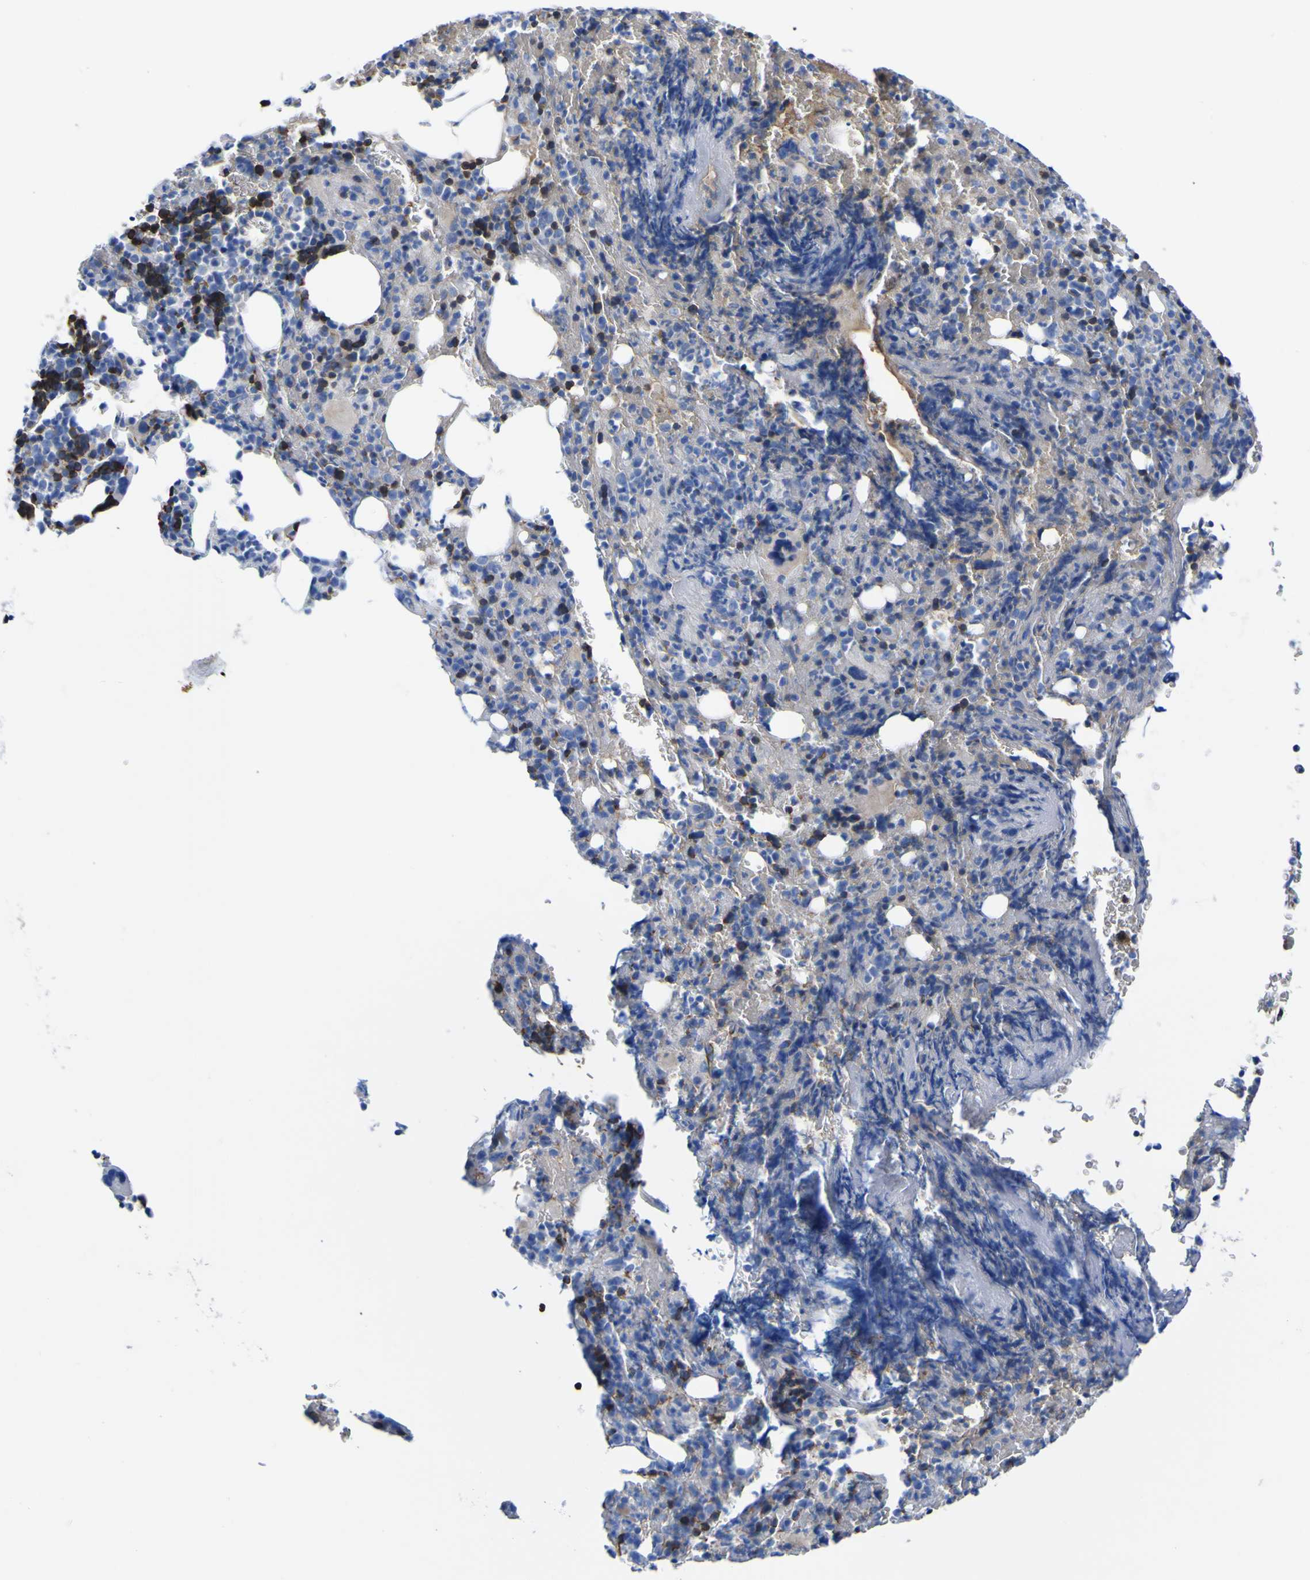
{"staining": {"intensity": "strong", "quantity": "<25%", "location": "cytoplasmic/membranous"}, "tissue": "bone marrow", "cell_type": "Hematopoietic cells", "image_type": "normal", "snomed": [{"axis": "morphology", "description": "Normal tissue, NOS"}, {"axis": "morphology", "description": "Inflammation, NOS"}, {"axis": "topography", "description": "Bone marrow"}], "caption": "Unremarkable bone marrow was stained to show a protein in brown. There is medium levels of strong cytoplasmic/membranous expression in approximately <25% of hematopoietic cells. The staining was performed using DAB (3,3'-diaminobenzidine), with brown indicating positive protein expression. Nuclei are stained blue with hematoxylin.", "gene": "GCM1", "patient": {"sex": "male", "age": 72}}